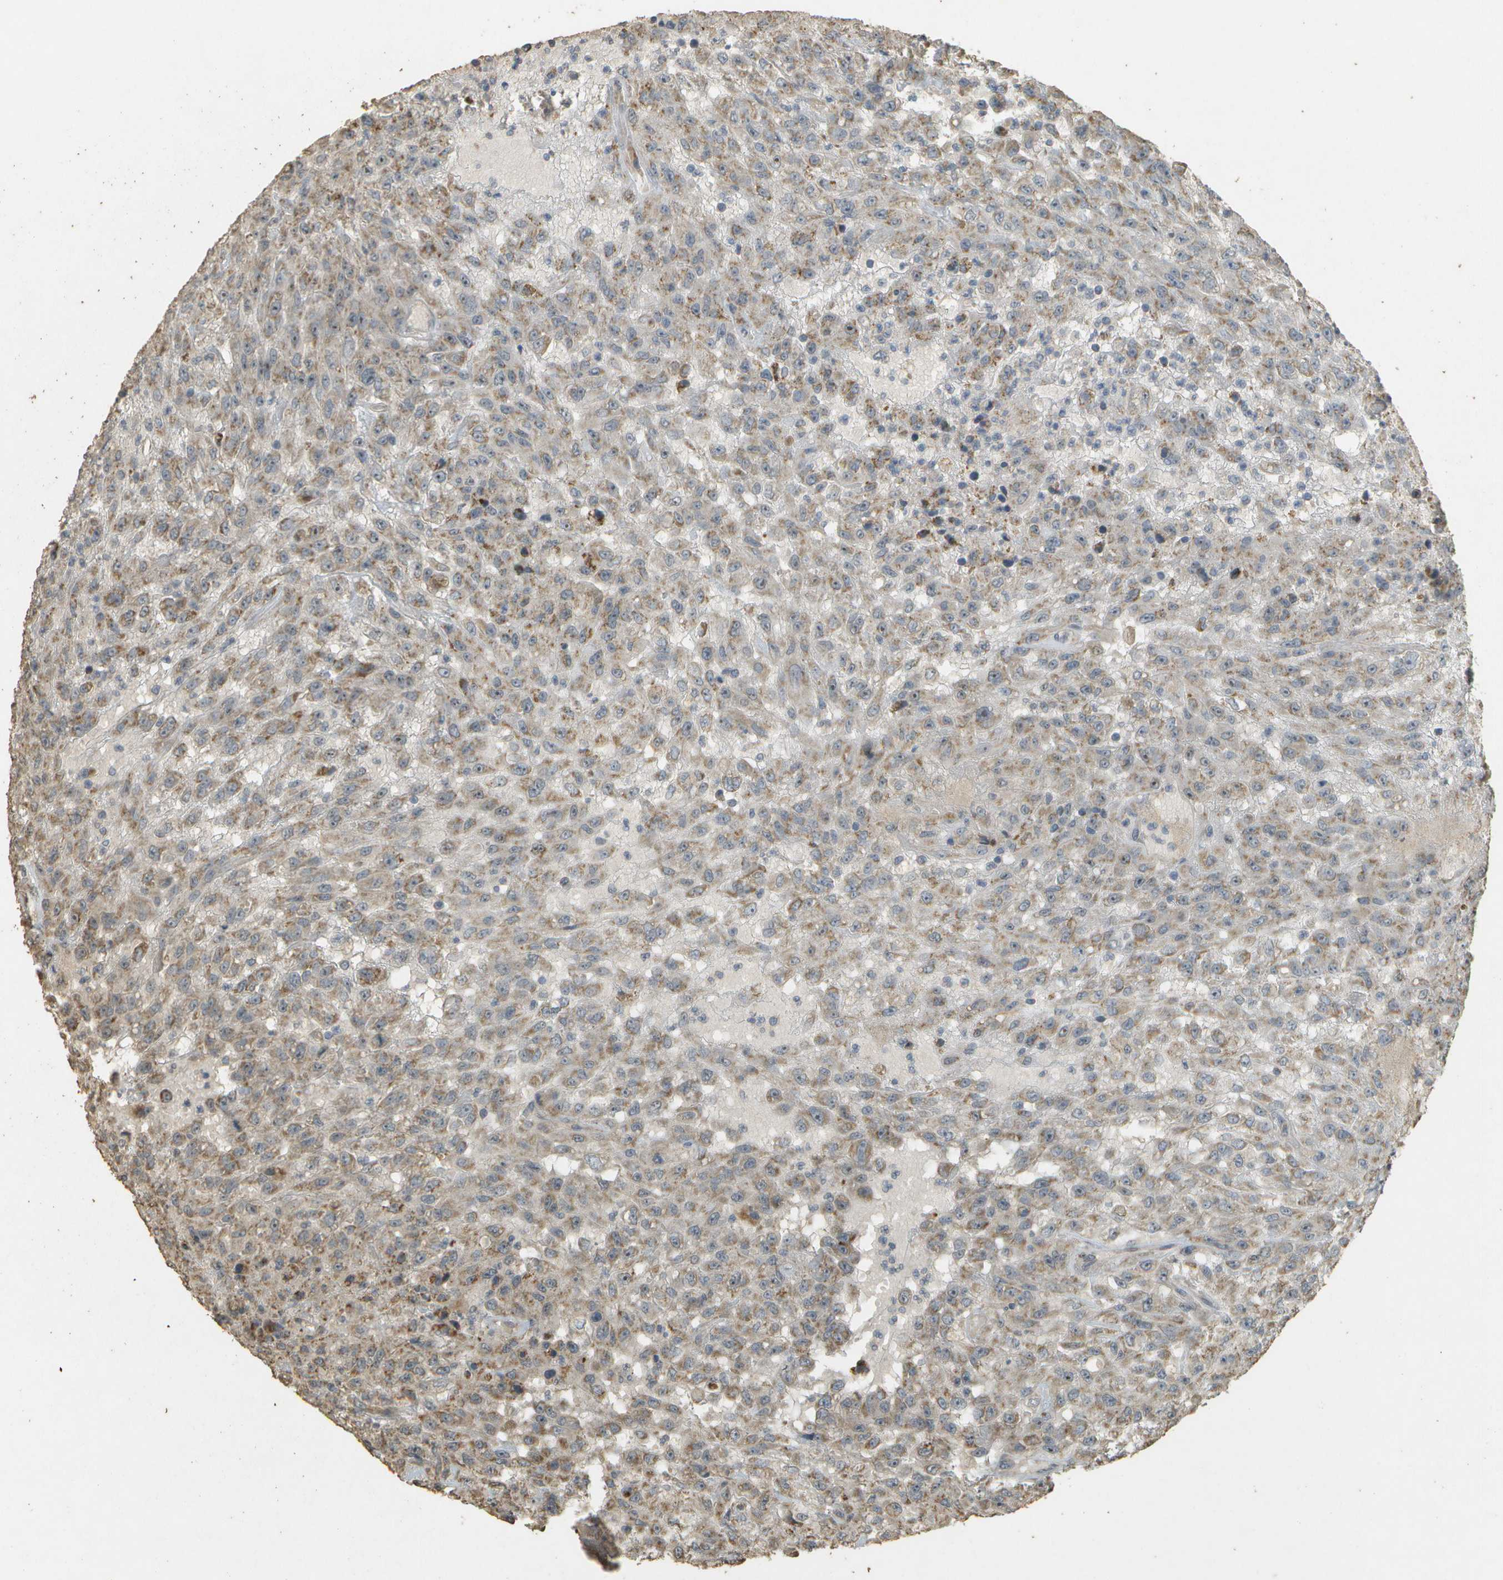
{"staining": {"intensity": "weak", "quantity": ">75%", "location": "cytoplasmic/membranous"}, "tissue": "urothelial cancer", "cell_type": "Tumor cells", "image_type": "cancer", "snomed": [{"axis": "morphology", "description": "Urothelial carcinoma, High grade"}, {"axis": "topography", "description": "Urinary bladder"}], "caption": "Immunohistochemical staining of urothelial carcinoma (high-grade) displays weak cytoplasmic/membranous protein expression in about >75% of tumor cells. The staining was performed using DAB (3,3'-diaminobenzidine) to visualize the protein expression in brown, while the nuclei were stained in blue with hematoxylin (Magnification: 20x).", "gene": "RAB21", "patient": {"sex": "male", "age": 46}}